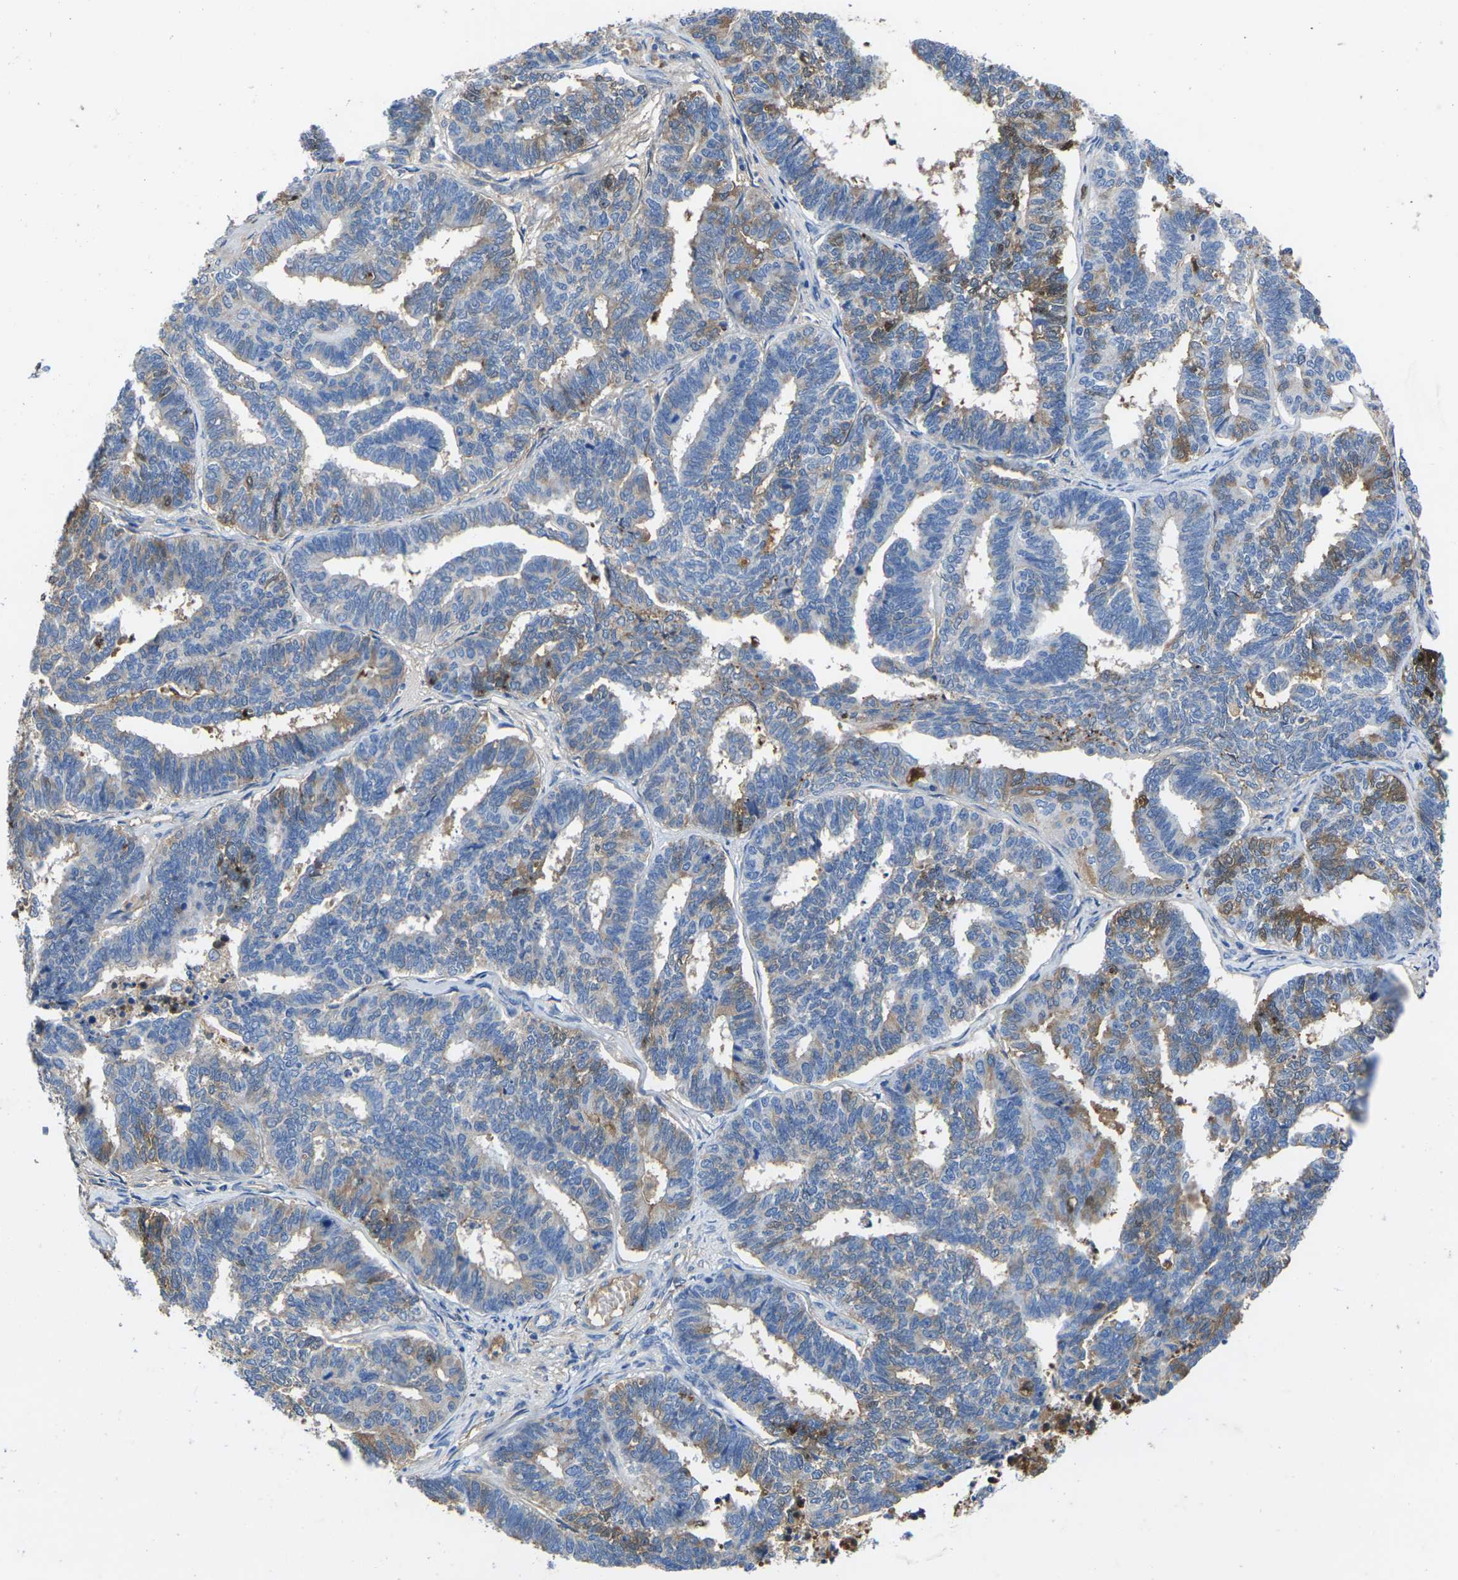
{"staining": {"intensity": "moderate", "quantity": "<25%", "location": "cytoplasmic/membranous"}, "tissue": "endometrial cancer", "cell_type": "Tumor cells", "image_type": "cancer", "snomed": [{"axis": "morphology", "description": "Adenocarcinoma, NOS"}, {"axis": "topography", "description": "Endometrium"}], "caption": "The micrograph reveals immunohistochemical staining of endometrial adenocarcinoma. There is moderate cytoplasmic/membranous expression is identified in about <25% of tumor cells.", "gene": "GREM2", "patient": {"sex": "female", "age": 70}}